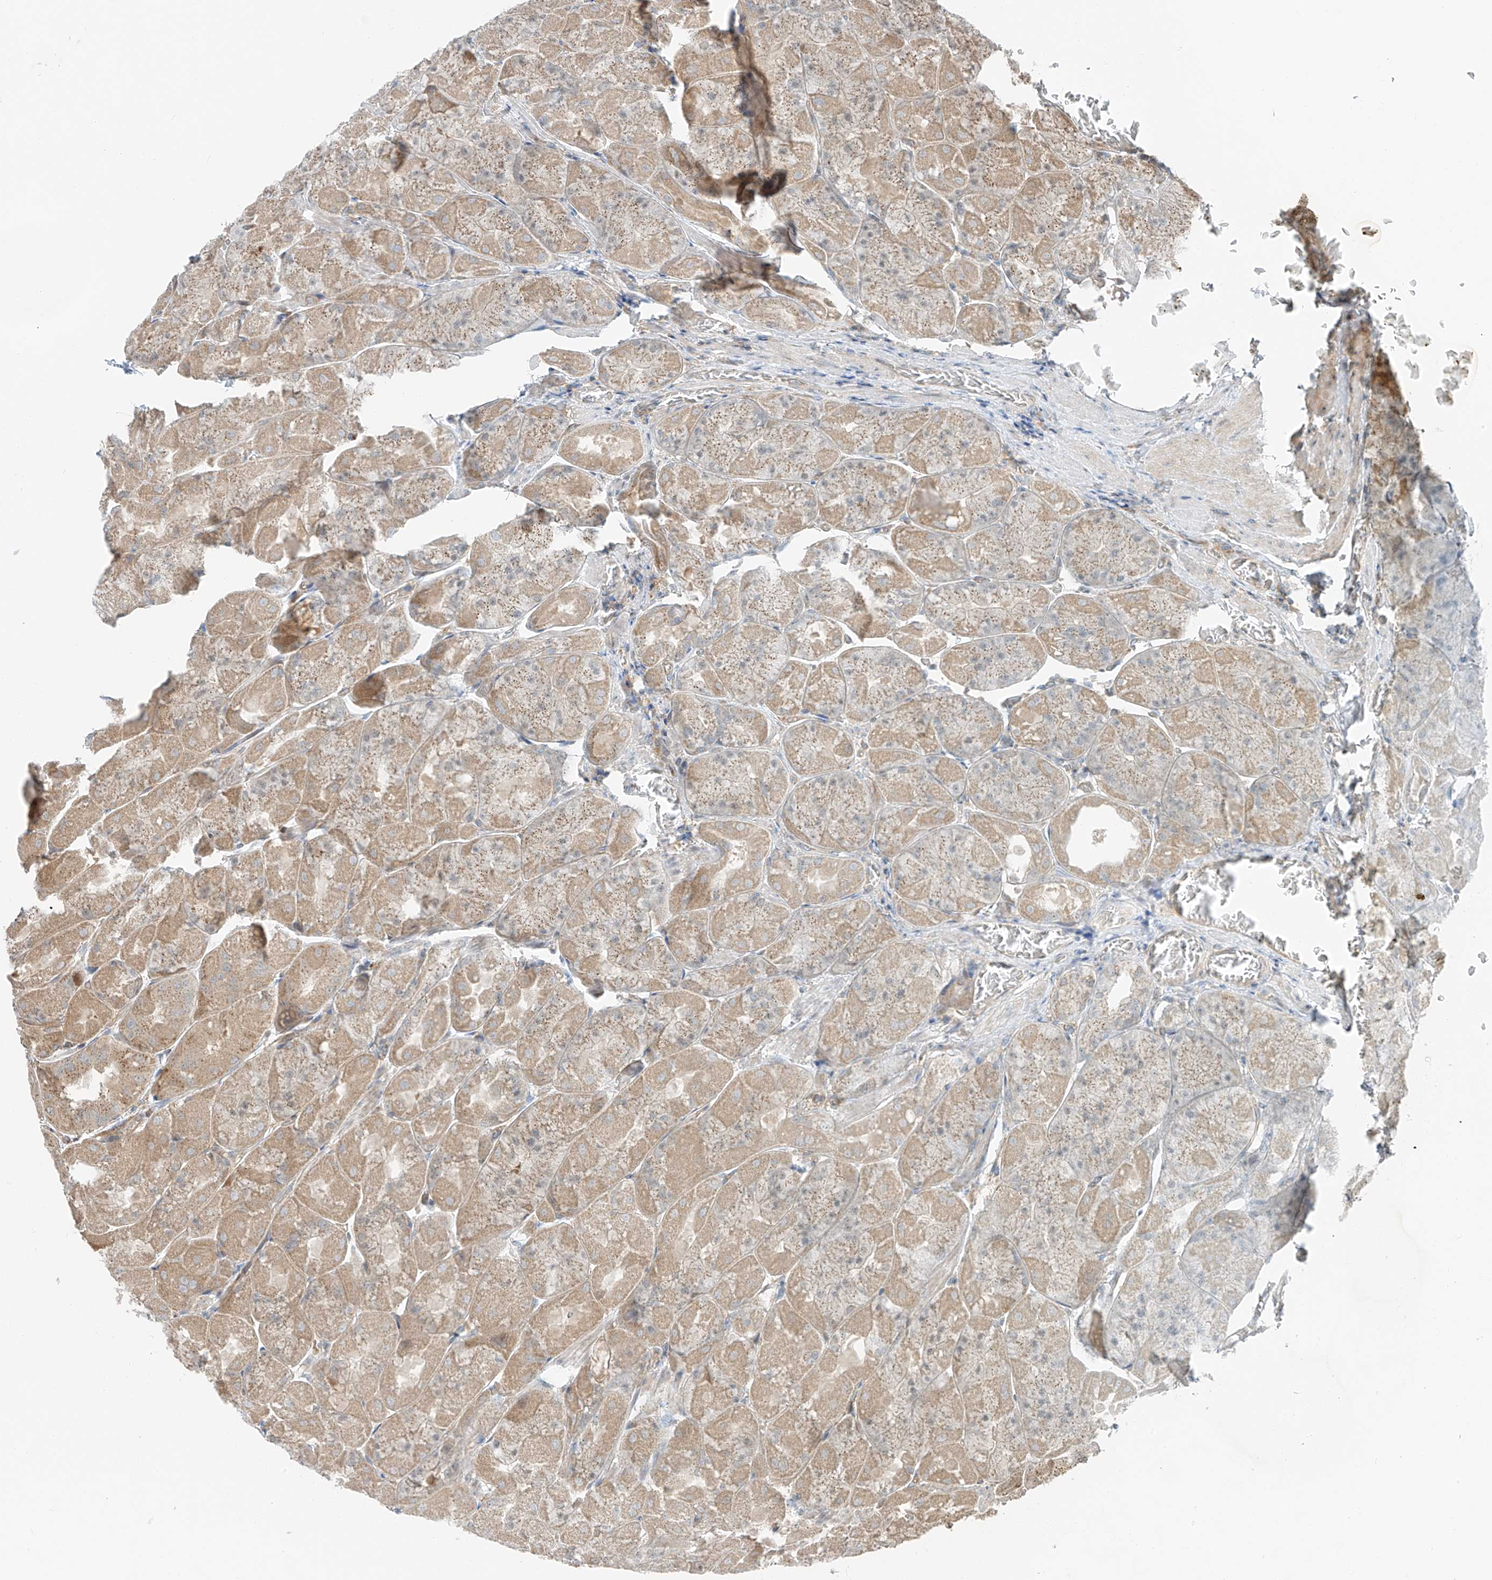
{"staining": {"intensity": "moderate", "quantity": ">75%", "location": "cytoplasmic/membranous"}, "tissue": "stomach", "cell_type": "Glandular cells", "image_type": "normal", "snomed": [{"axis": "morphology", "description": "Normal tissue, NOS"}, {"axis": "topography", "description": "Stomach"}], "caption": "Brown immunohistochemical staining in unremarkable stomach reveals moderate cytoplasmic/membranous staining in about >75% of glandular cells. The staining was performed using DAB, with brown indicating positive protein expression. Nuclei are stained blue with hematoxylin.", "gene": "USP48", "patient": {"sex": "female", "age": 61}}